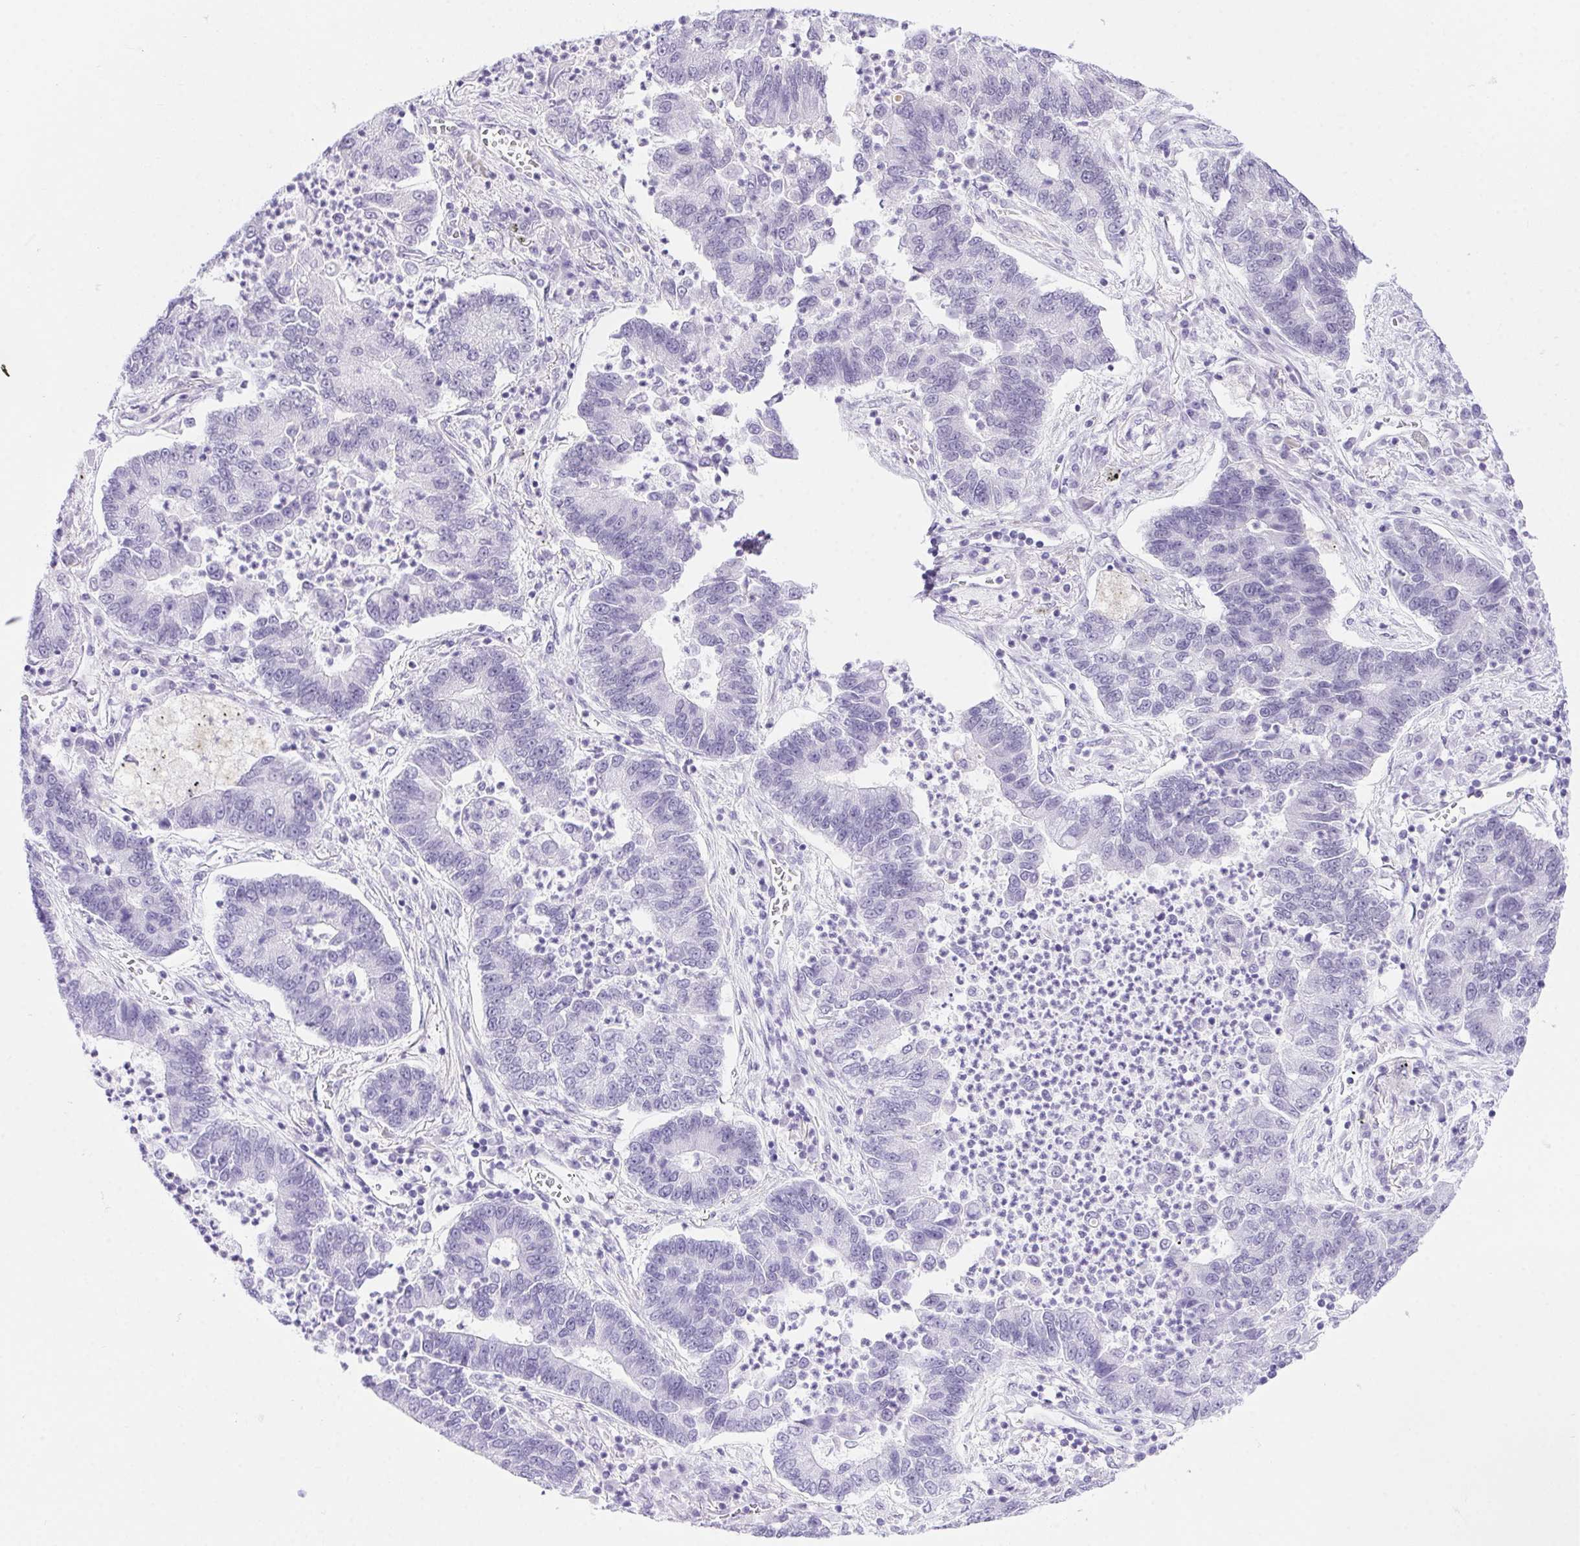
{"staining": {"intensity": "negative", "quantity": "none", "location": "none"}, "tissue": "lung cancer", "cell_type": "Tumor cells", "image_type": "cancer", "snomed": [{"axis": "morphology", "description": "Adenocarcinoma, NOS"}, {"axis": "topography", "description": "Lung"}], "caption": "Tumor cells show no significant expression in lung cancer. (Brightfield microscopy of DAB (3,3'-diaminobenzidine) immunohistochemistry at high magnification).", "gene": "DDX17", "patient": {"sex": "female", "age": 57}}